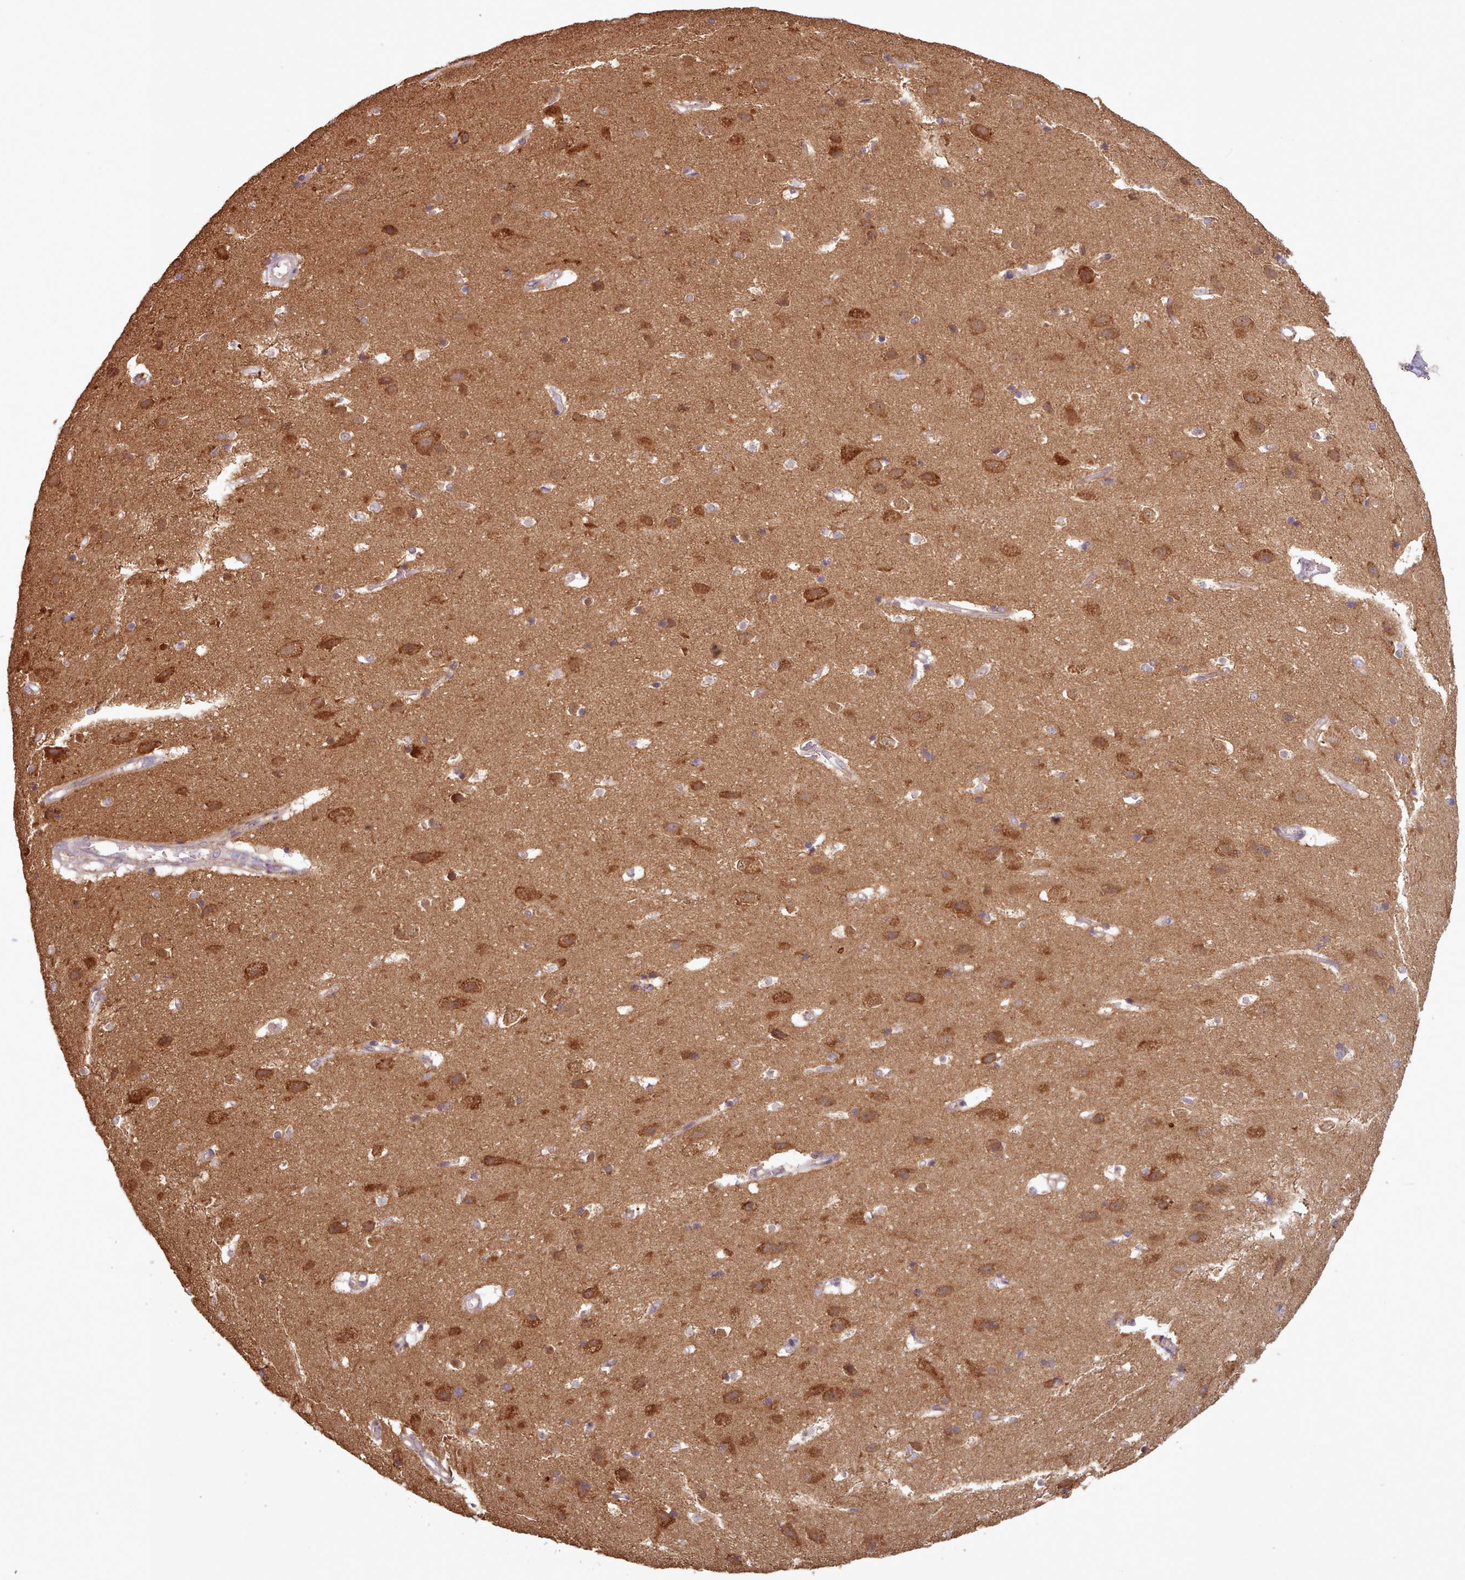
{"staining": {"intensity": "weak", "quantity": ">75%", "location": "cytoplasmic/membranous"}, "tissue": "cerebral cortex", "cell_type": "Endothelial cells", "image_type": "normal", "snomed": [{"axis": "morphology", "description": "Normal tissue, NOS"}, {"axis": "topography", "description": "Cerebral cortex"}], "caption": "Immunohistochemistry (IHC) (DAB (3,3'-diaminobenzidine)) staining of normal cerebral cortex displays weak cytoplasmic/membranous protein positivity in about >75% of endothelial cells.", "gene": "CRYBG1", "patient": {"sex": "male", "age": 54}}